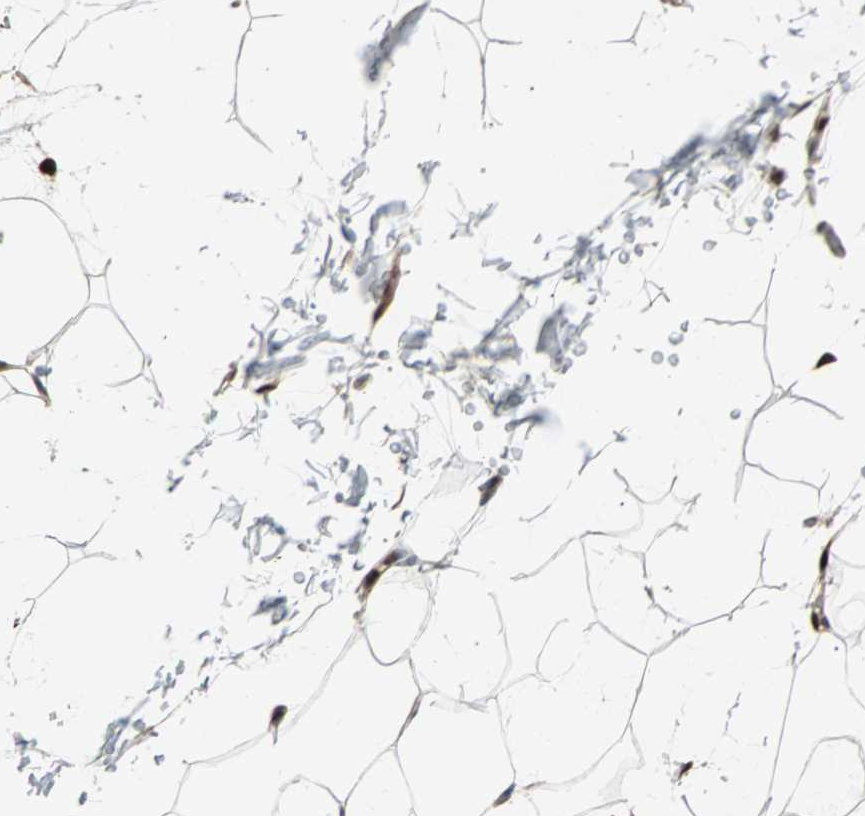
{"staining": {"intensity": "moderate", "quantity": ">75%", "location": "cytoplasmic/membranous"}, "tissue": "adipose tissue", "cell_type": "Adipocytes", "image_type": "normal", "snomed": [{"axis": "morphology", "description": "Normal tissue, NOS"}, {"axis": "topography", "description": "Soft tissue"}], "caption": "Immunohistochemistry of normal human adipose tissue reveals medium levels of moderate cytoplasmic/membranous expression in approximately >75% of adipocytes.", "gene": "ACLY", "patient": {"sex": "male", "age": 72}}